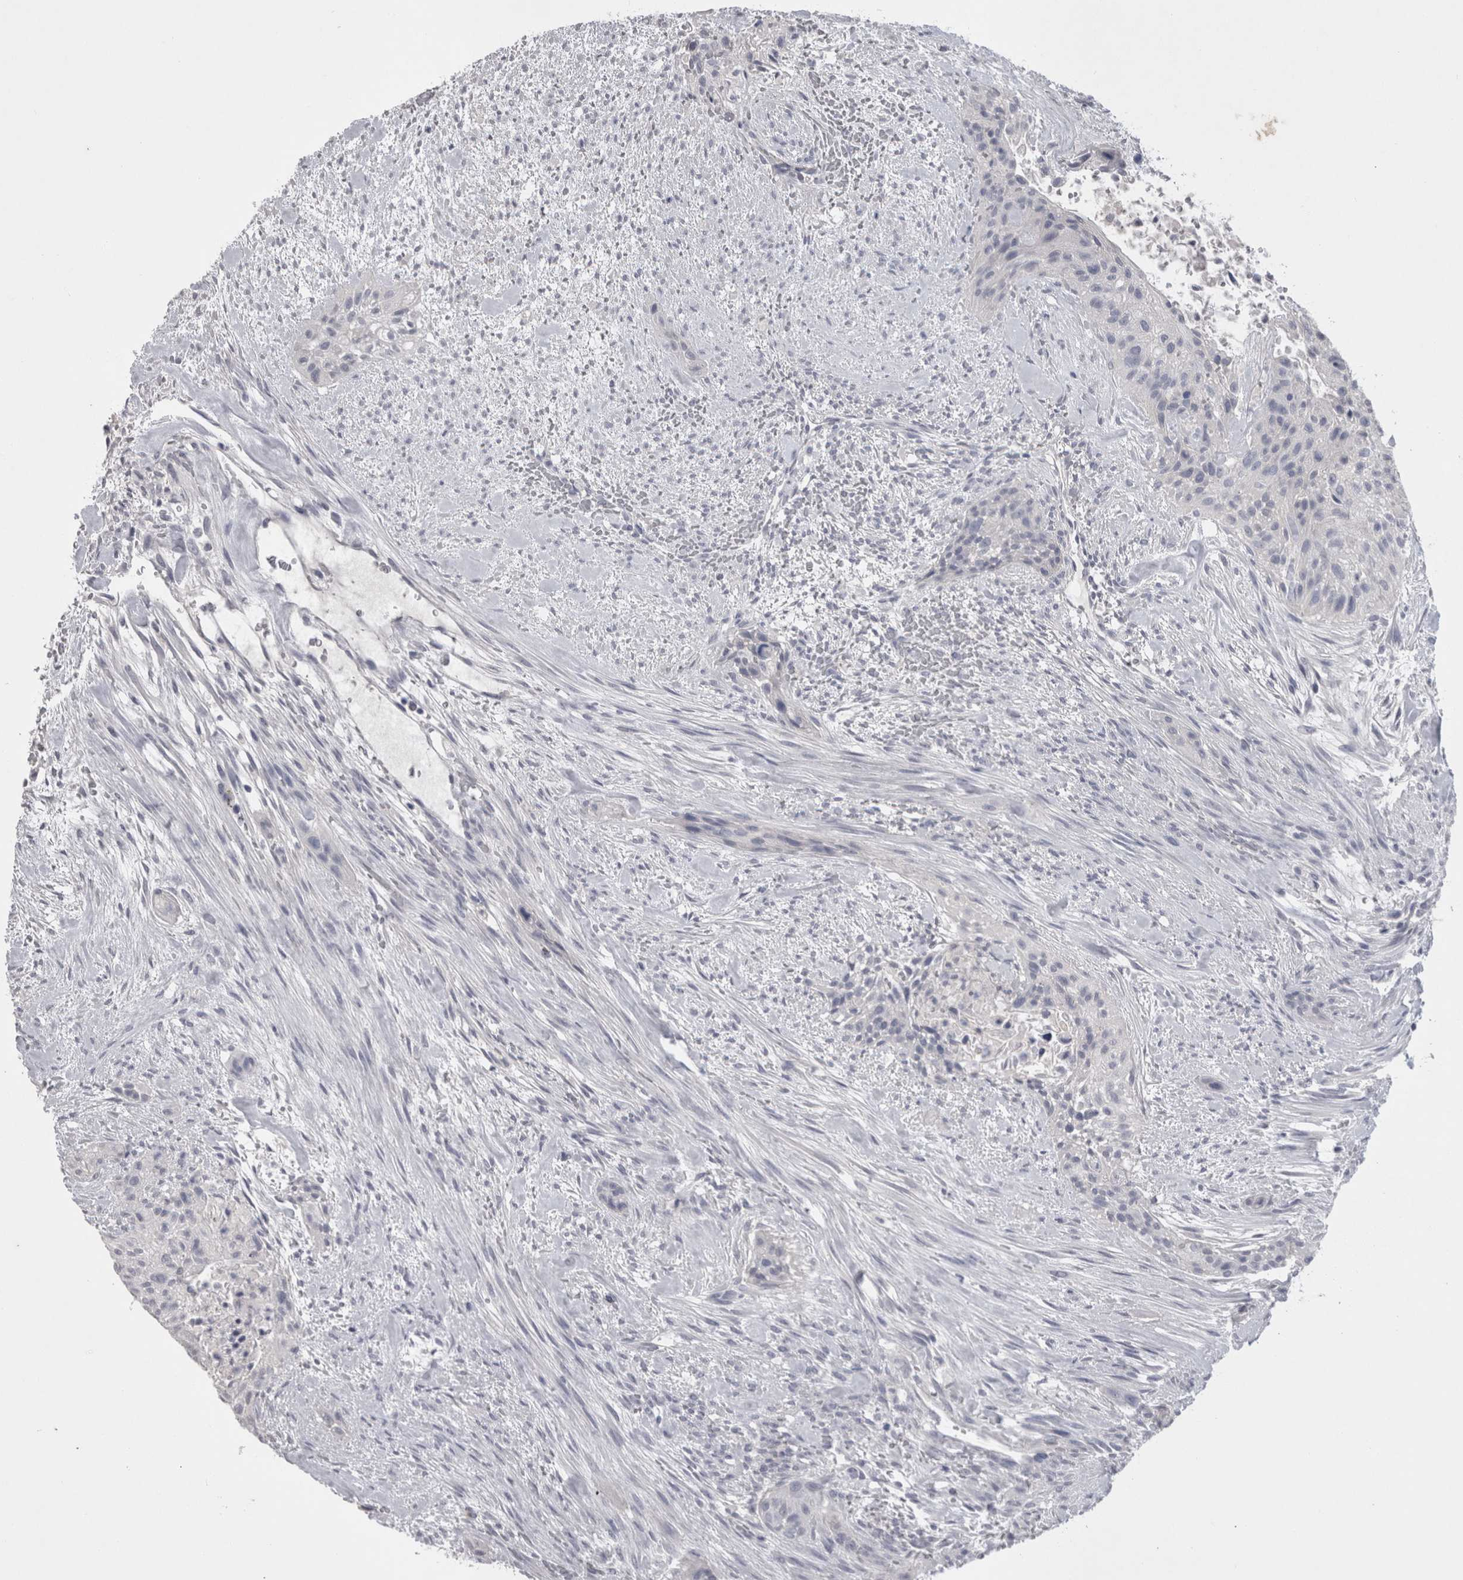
{"staining": {"intensity": "negative", "quantity": "none", "location": "none"}, "tissue": "urothelial cancer", "cell_type": "Tumor cells", "image_type": "cancer", "snomed": [{"axis": "morphology", "description": "Urothelial carcinoma, High grade"}, {"axis": "topography", "description": "Urinary bladder"}], "caption": "DAB (3,3'-diaminobenzidine) immunohistochemical staining of human urothelial cancer demonstrates no significant positivity in tumor cells.", "gene": "ADAM2", "patient": {"sex": "male", "age": 35}}